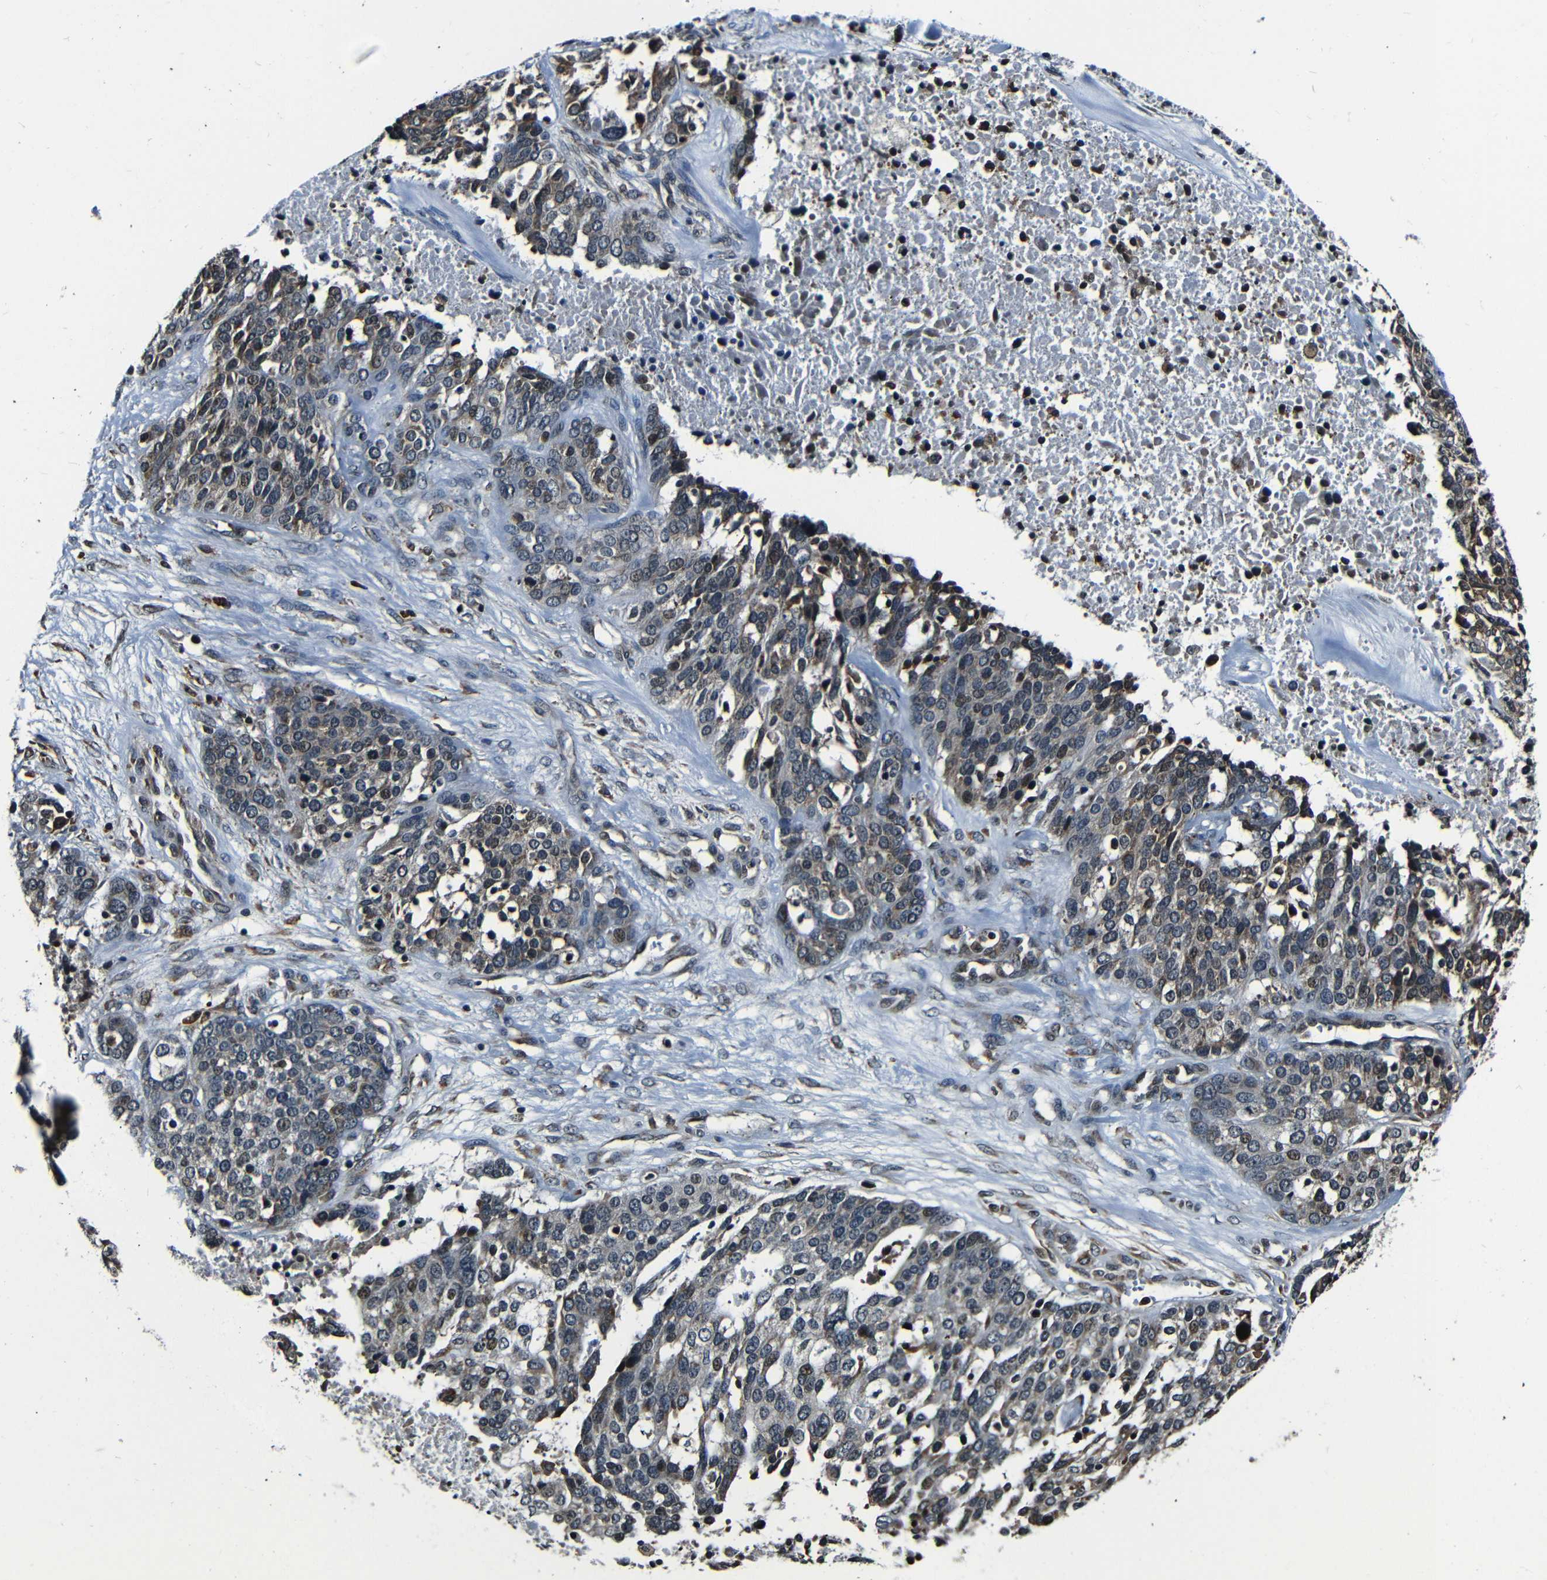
{"staining": {"intensity": "moderate", "quantity": "25%-75%", "location": "cytoplasmic/membranous"}, "tissue": "ovarian cancer", "cell_type": "Tumor cells", "image_type": "cancer", "snomed": [{"axis": "morphology", "description": "Cystadenocarcinoma, serous, NOS"}, {"axis": "topography", "description": "Ovary"}], "caption": "High-power microscopy captured an immunohistochemistry micrograph of ovarian cancer (serous cystadenocarcinoma), revealing moderate cytoplasmic/membranous positivity in approximately 25%-75% of tumor cells.", "gene": "NCBP3", "patient": {"sex": "female", "age": 44}}